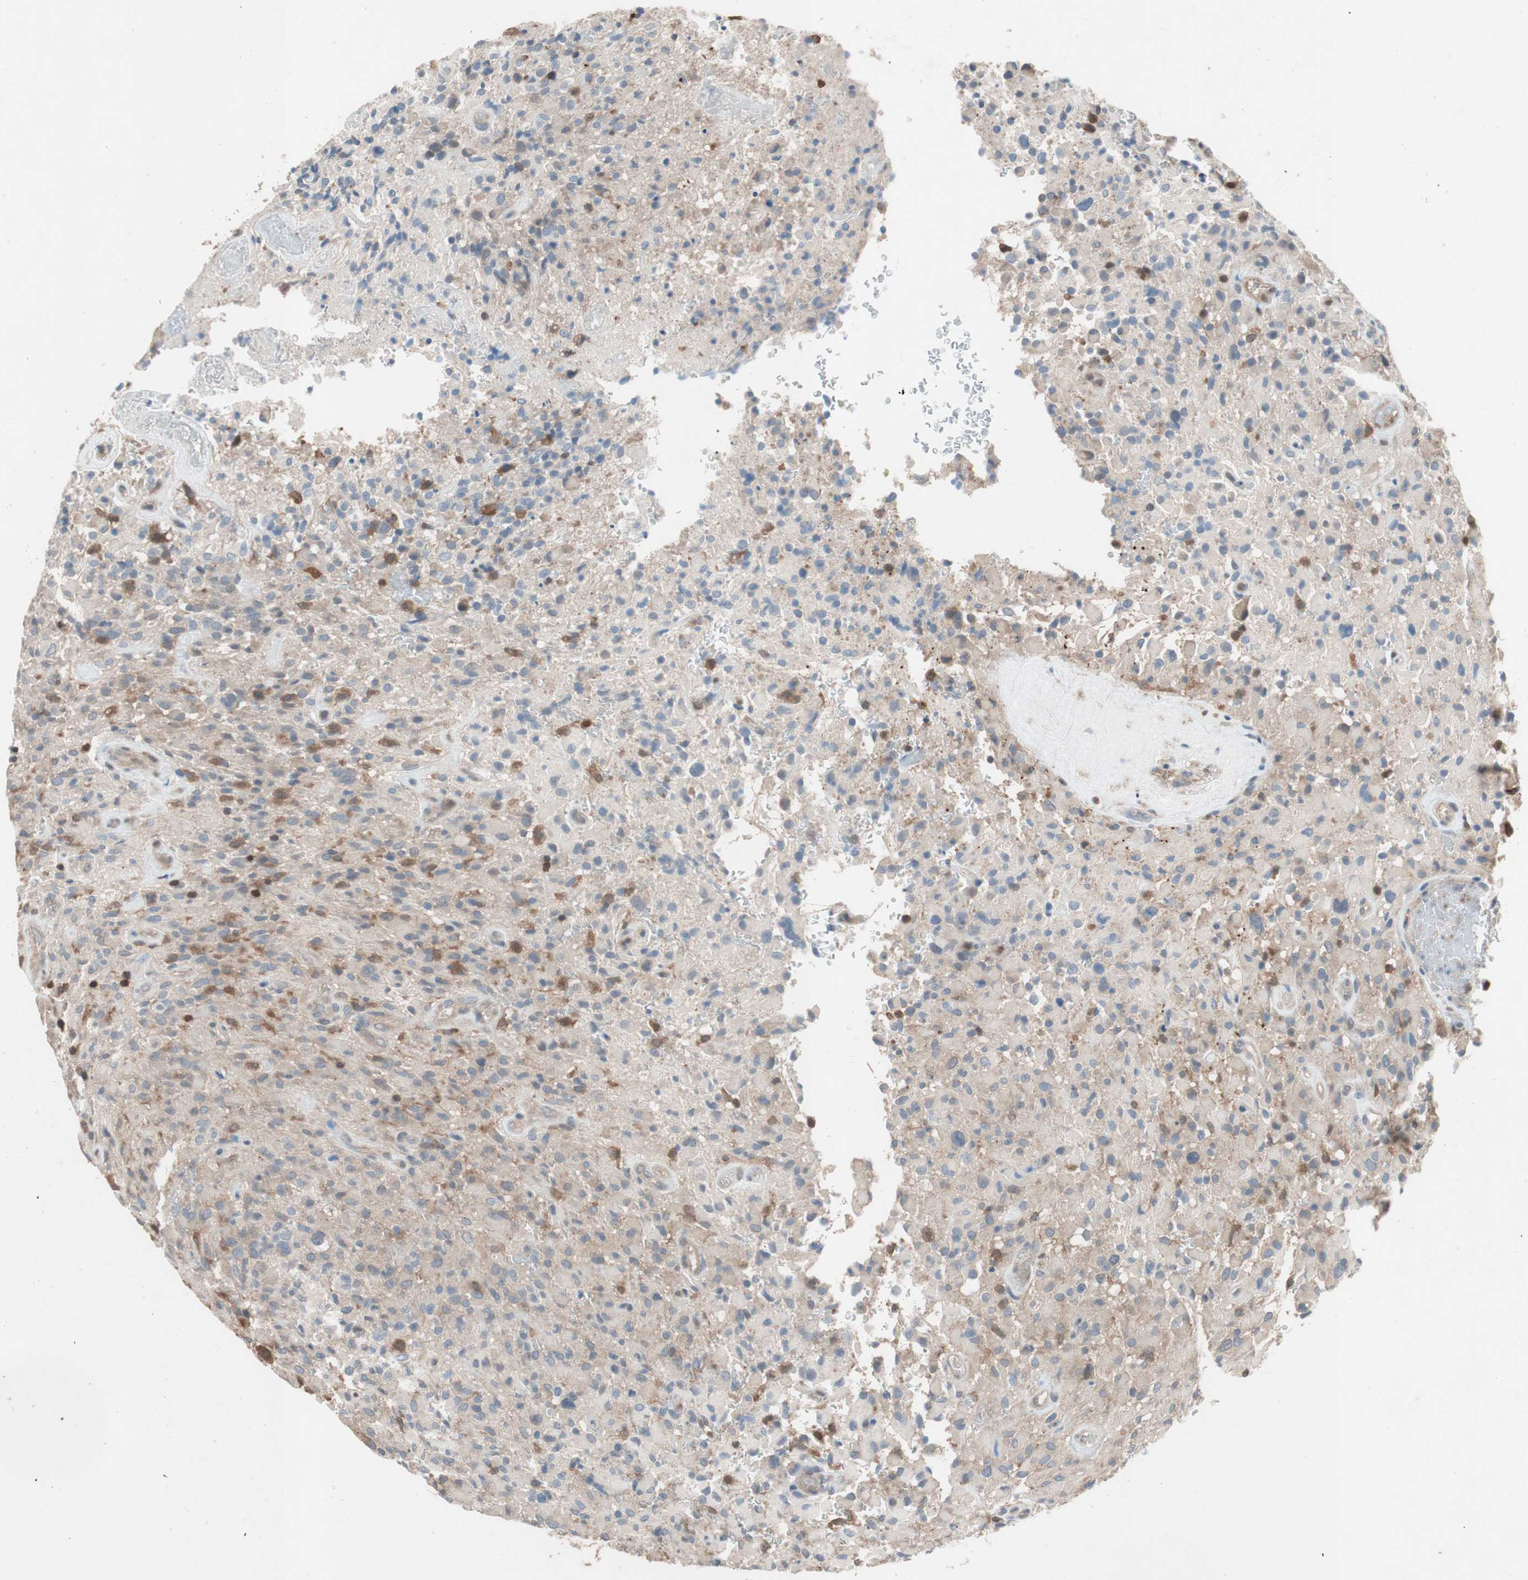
{"staining": {"intensity": "moderate", "quantity": "<25%", "location": "cytoplasmic/membranous,nuclear"}, "tissue": "glioma", "cell_type": "Tumor cells", "image_type": "cancer", "snomed": [{"axis": "morphology", "description": "Glioma, malignant, High grade"}, {"axis": "topography", "description": "Brain"}], "caption": "IHC of high-grade glioma (malignant) demonstrates low levels of moderate cytoplasmic/membranous and nuclear positivity in approximately <25% of tumor cells. (Stains: DAB (3,3'-diaminobenzidine) in brown, nuclei in blue, Microscopy: brightfield microscopy at high magnification).", "gene": "GALT", "patient": {"sex": "male", "age": 71}}